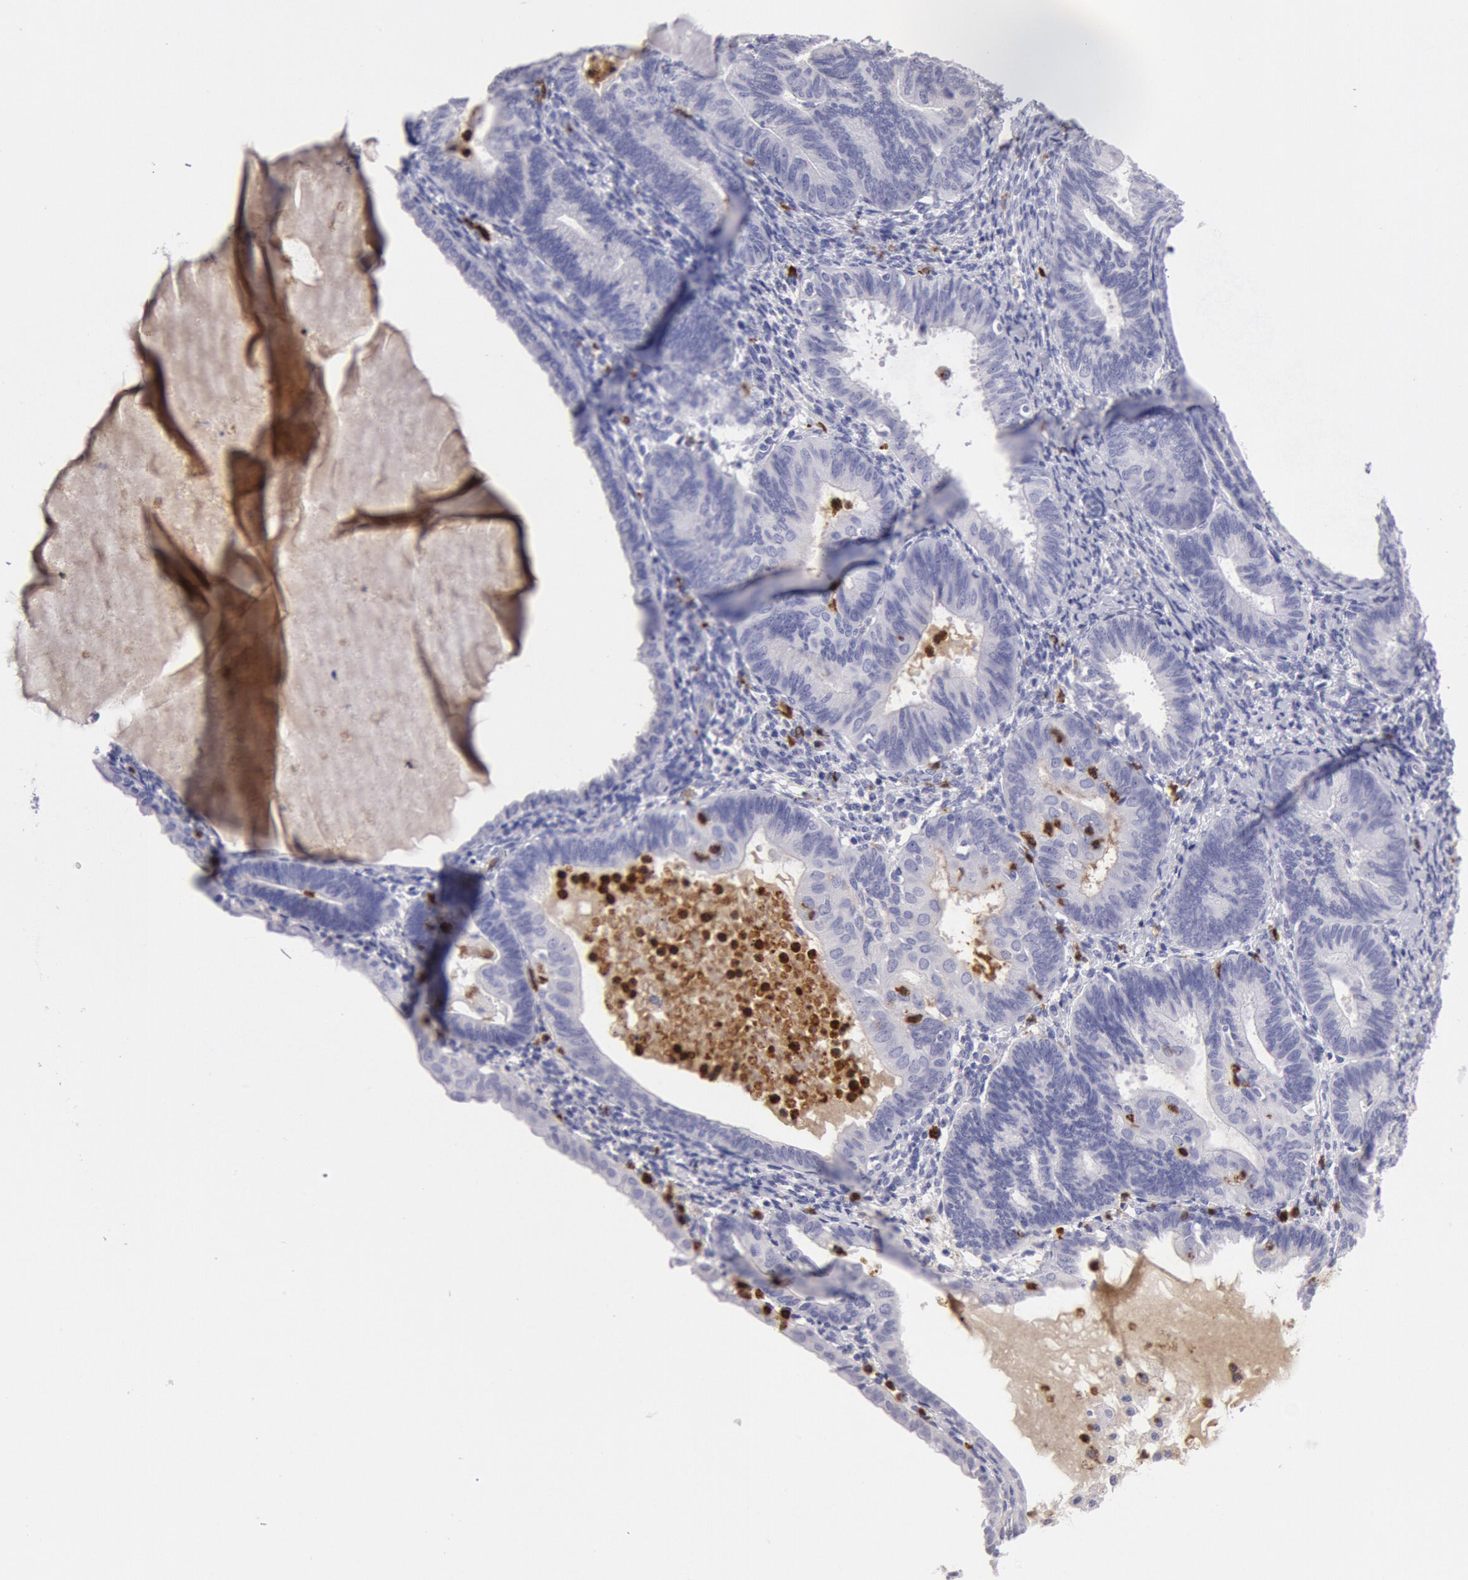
{"staining": {"intensity": "negative", "quantity": "none", "location": "none"}, "tissue": "endometrial cancer", "cell_type": "Tumor cells", "image_type": "cancer", "snomed": [{"axis": "morphology", "description": "Adenocarcinoma, NOS"}, {"axis": "topography", "description": "Endometrium"}], "caption": "High power microscopy photomicrograph of an immunohistochemistry micrograph of endometrial adenocarcinoma, revealing no significant positivity in tumor cells. (Stains: DAB (3,3'-diaminobenzidine) immunohistochemistry with hematoxylin counter stain, Microscopy: brightfield microscopy at high magnification).", "gene": "FCN1", "patient": {"sex": "female", "age": 63}}